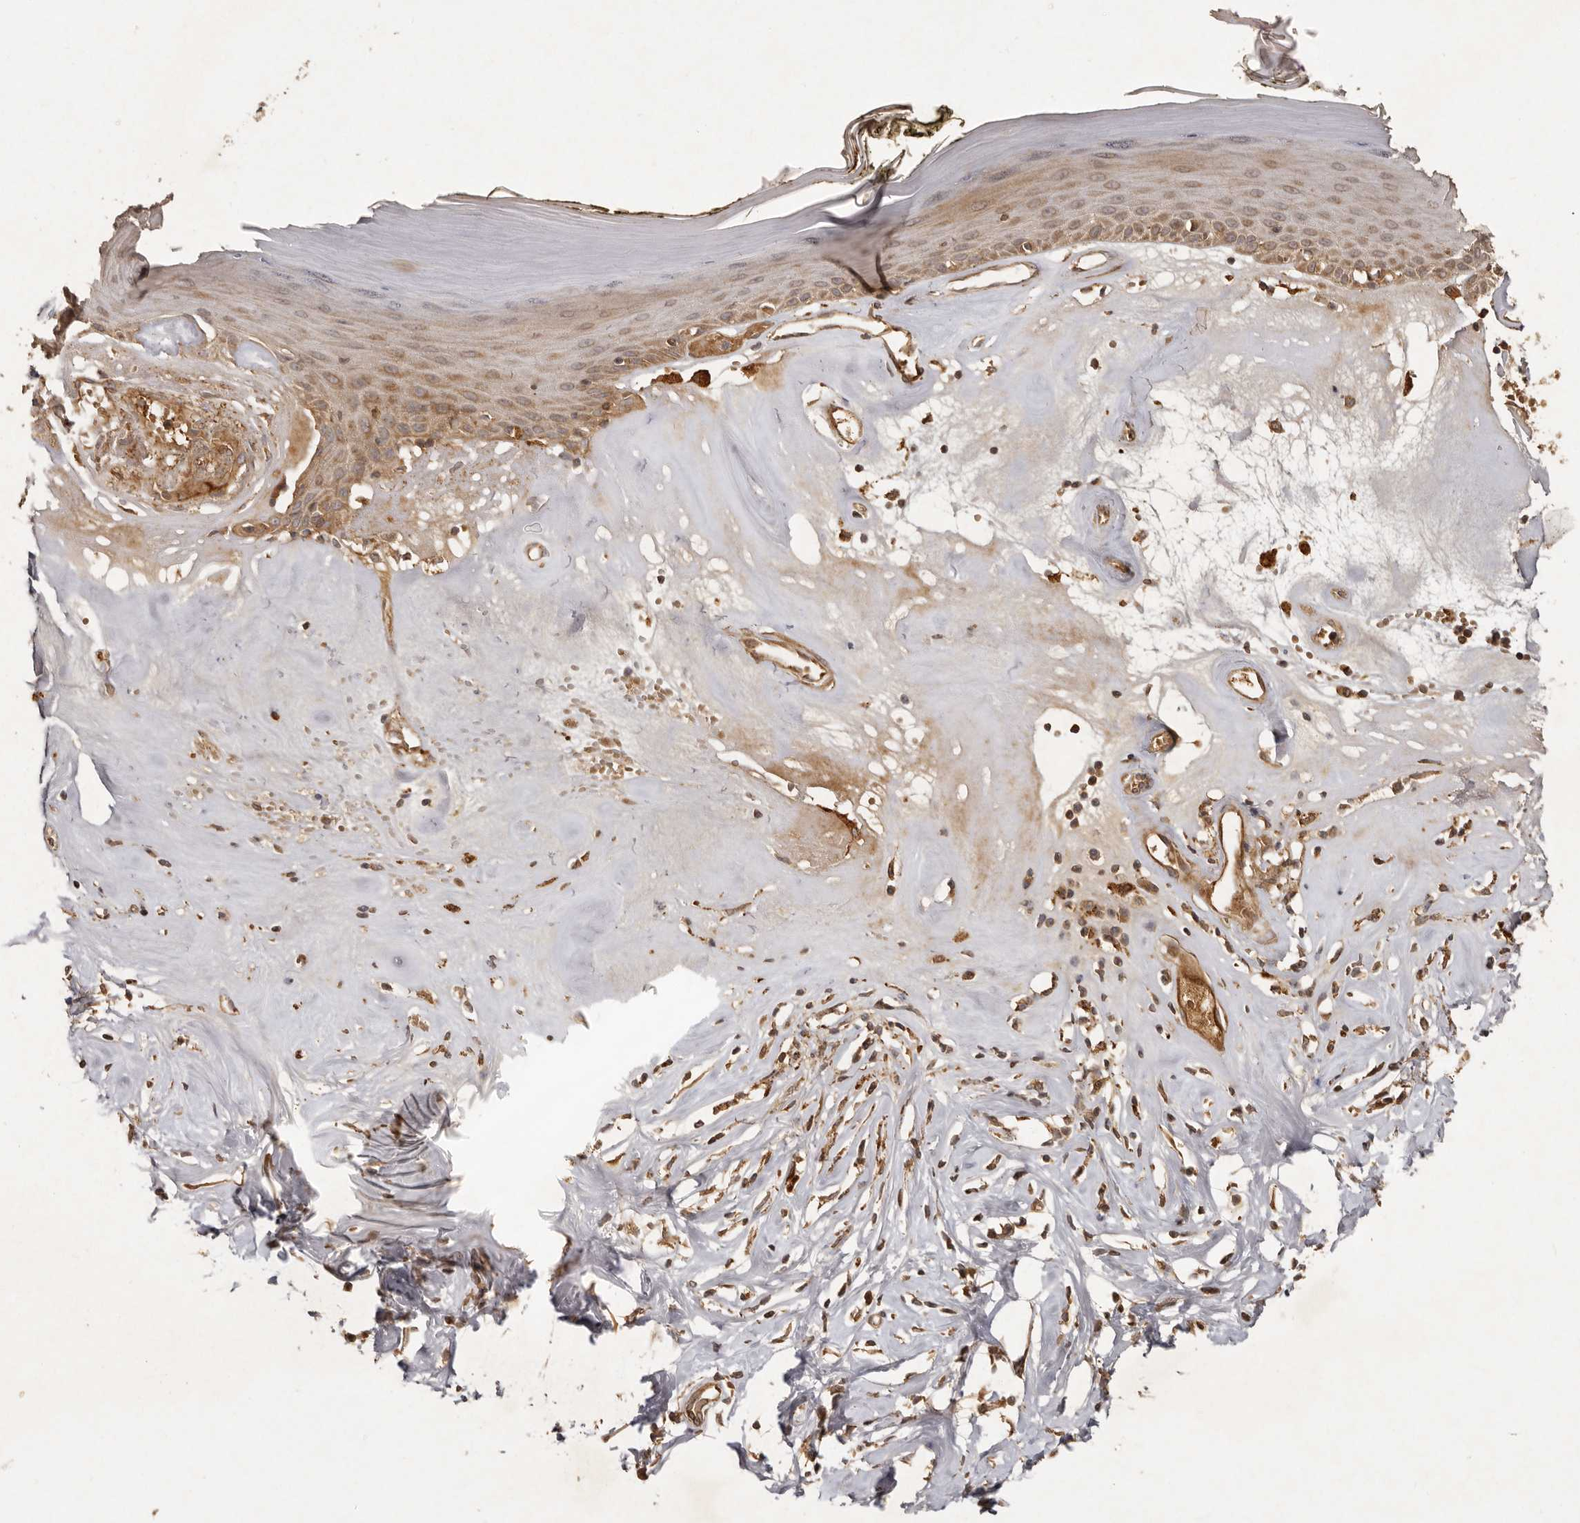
{"staining": {"intensity": "moderate", "quantity": ">75%", "location": "cytoplasmic/membranous"}, "tissue": "skin", "cell_type": "Epidermal cells", "image_type": "normal", "snomed": [{"axis": "morphology", "description": "Normal tissue, NOS"}, {"axis": "morphology", "description": "Inflammation, NOS"}, {"axis": "topography", "description": "Vulva"}], "caption": "This histopathology image displays immunohistochemistry staining of normal skin, with medium moderate cytoplasmic/membranous positivity in approximately >75% of epidermal cells.", "gene": "SEMA3A", "patient": {"sex": "female", "age": 84}}